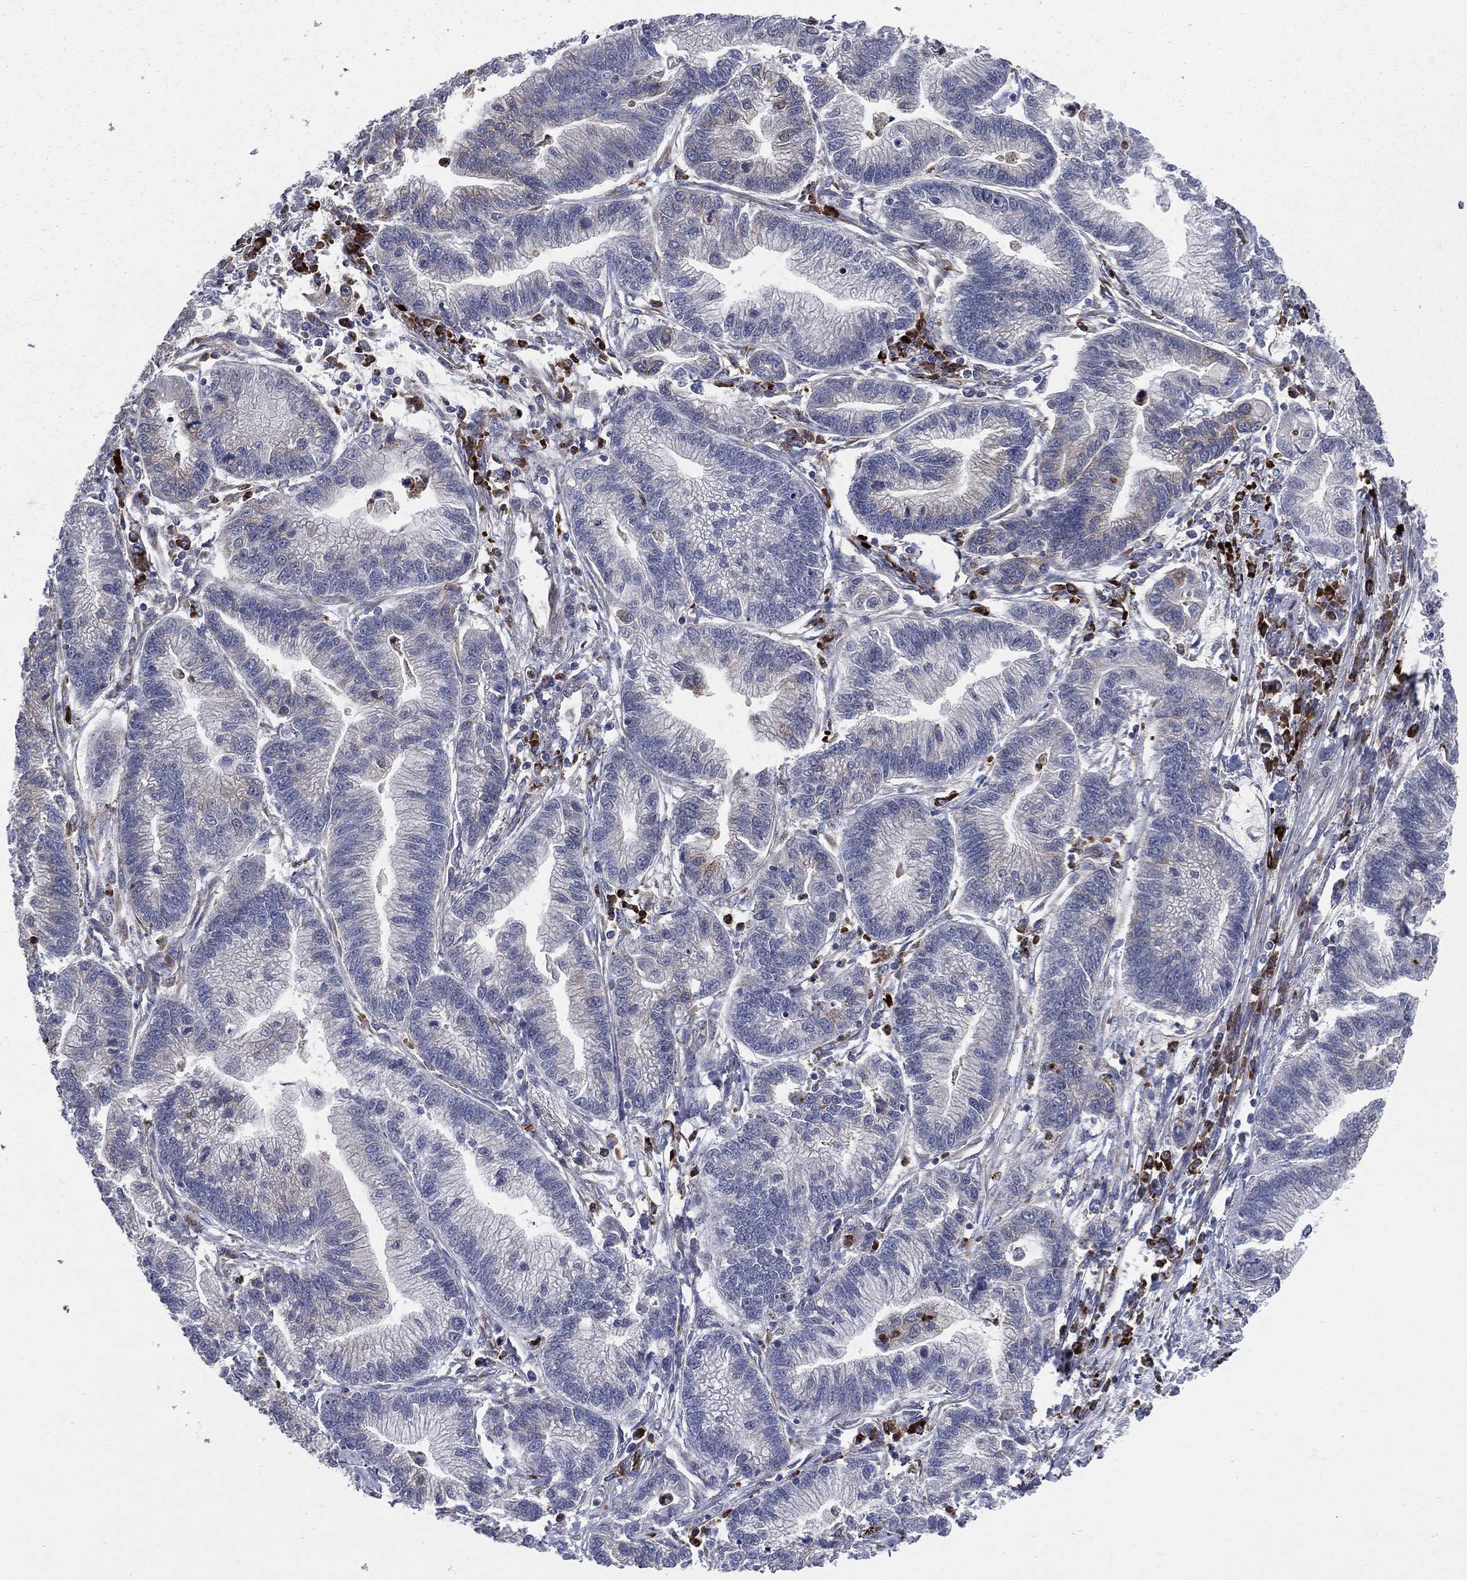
{"staining": {"intensity": "negative", "quantity": "none", "location": "none"}, "tissue": "stomach cancer", "cell_type": "Tumor cells", "image_type": "cancer", "snomed": [{"axis": "morphology", "description": "Adenocarcinoma, NOS"}, {"axis": "topography", "description": "Stomach"}], "caption": "Adenocarcinoma (stomach) stained for a protein using IHC exhibits no staining tumor cells.", "gene": "CCDC159", "patient": {"sex": "male", "age": 83}}